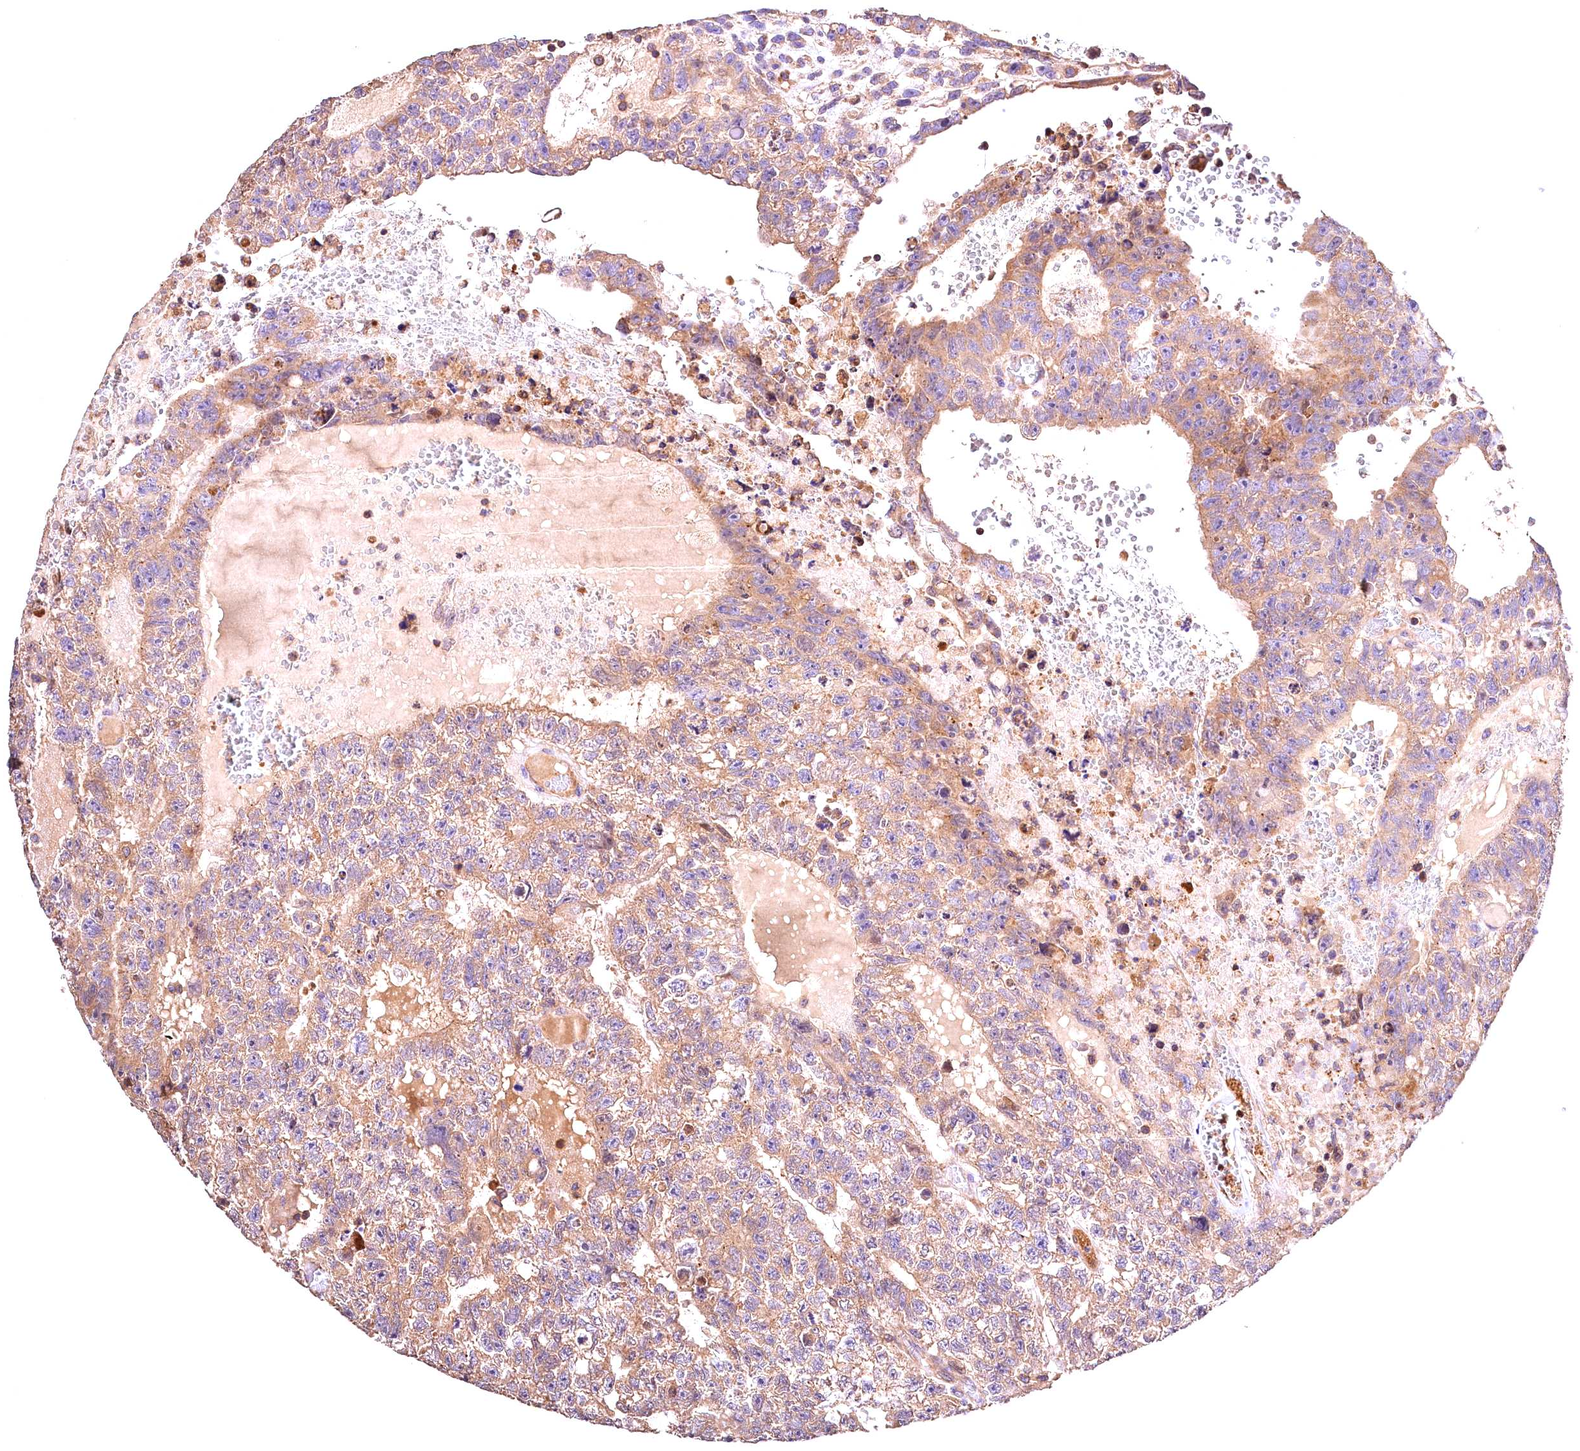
{"staining": {"intensity": "moderate", "quantity": "25%-75%", "location": "cytoplasmic/membranous"}, "tissue": "testis cancer", "cell_type": "Tumor cells", "image_type": "cancer", "snomed": [{"axis": "morphology", "description": "Carcinoma, Embryonal, NOS"}, {"axis": "topography", "description": "Testis"}], "caption": "High-power microscopy captured an immunohistochemistry (IHC) image of testis cancer (embryonal carcinoma), revealing moderate cytoplasmic/membranous positivity in approximately 25%-75% of tumor cells. (DAB (3,3'-diaminobenzidine) IHC with brightfield microscopy, high magnification).", "gene": "KPTN", "patient": {"sex": "male", "age": 26}}